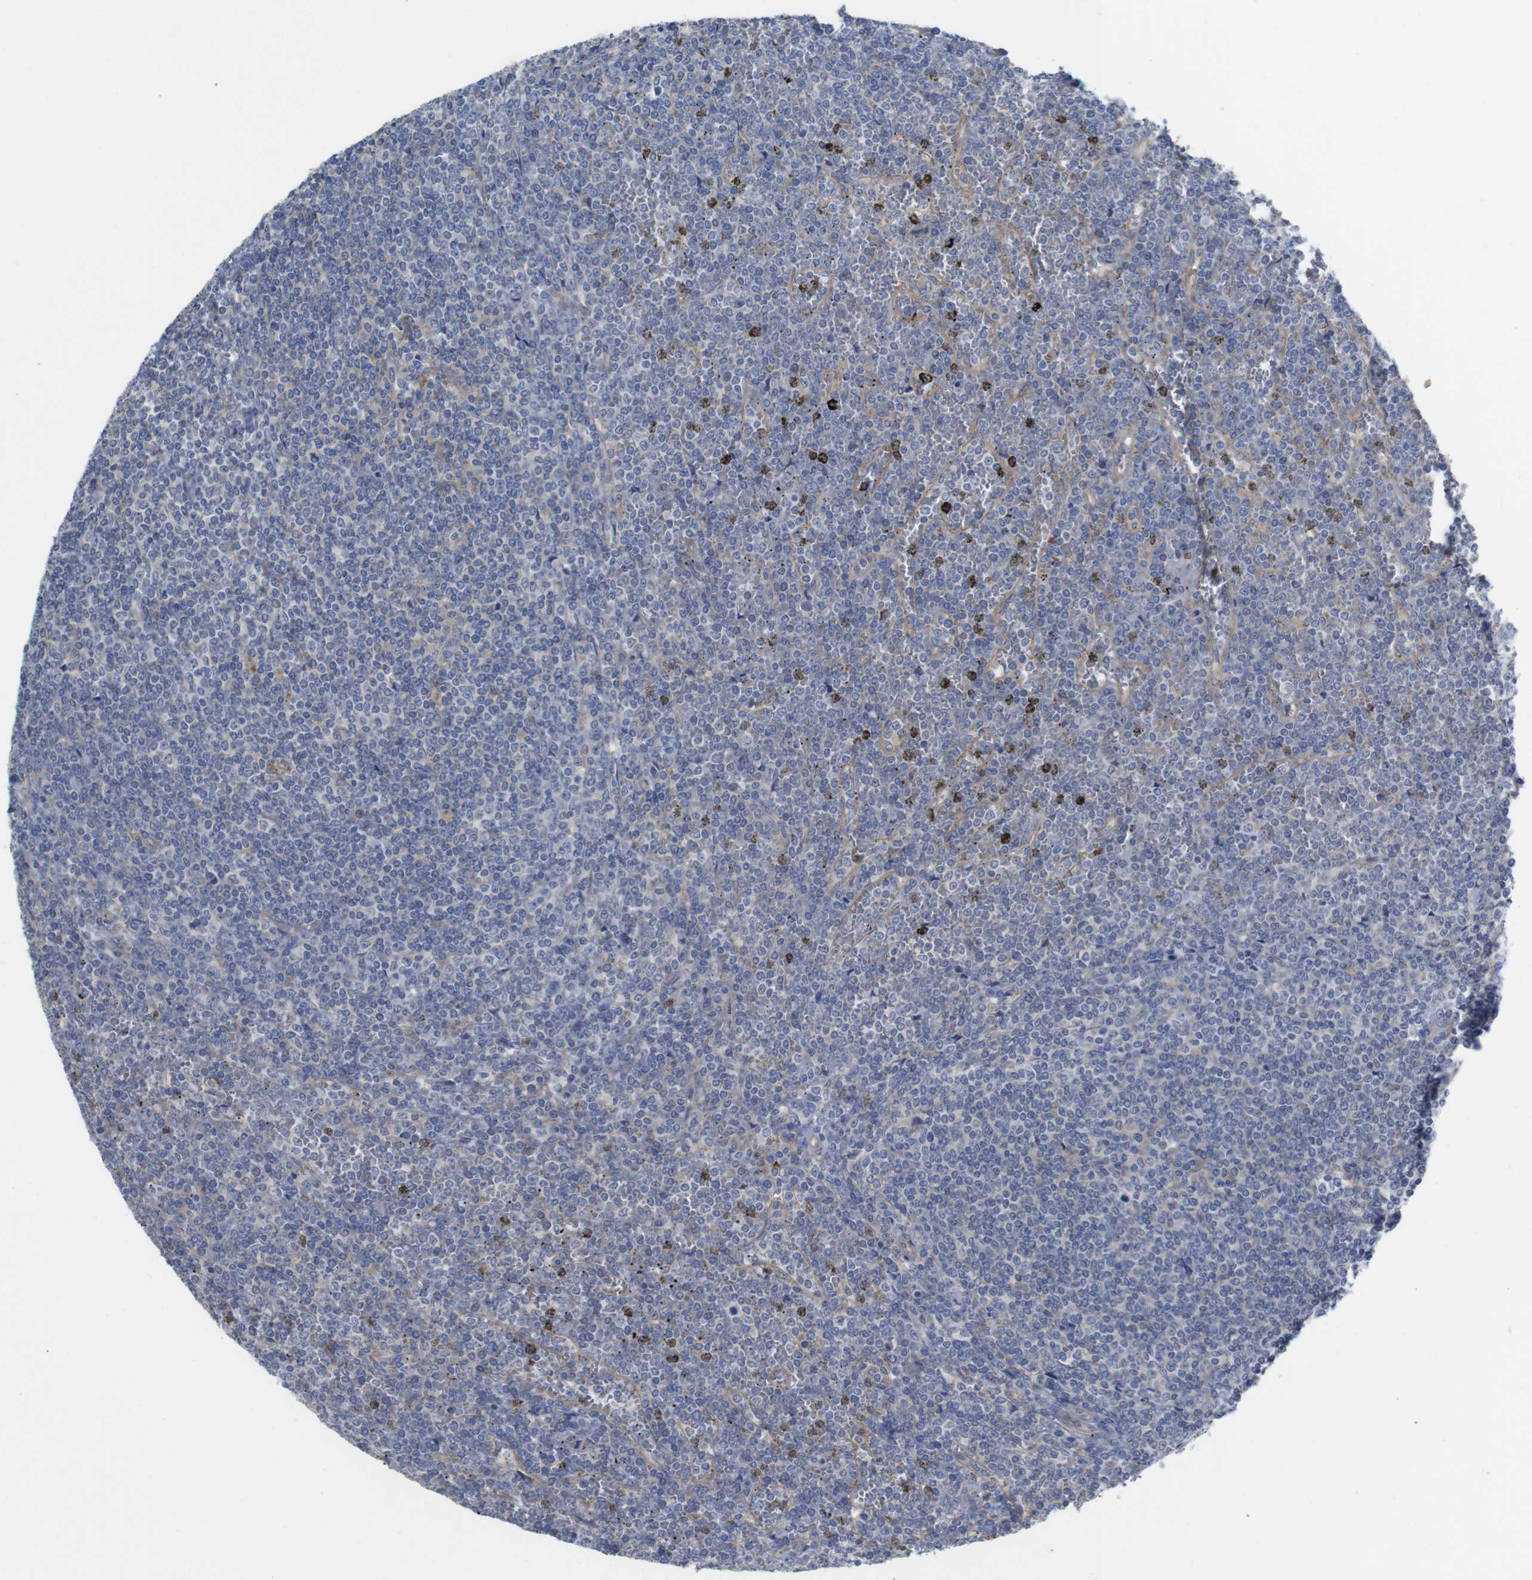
{"staining": {"intensity": "negative", "quantity": "none", "location": "none"}, "tissue": "lymphoma", "cell_type": "Tumor cells", "image_type": "cancer", "snomed": [{"axis": "morphology", "description": "Malignant lymphoma, non-Hodgkin's type, Low grade"}, {"axis": "topography", "description": "Spleen"}], "caption": "Lymphoma stained for a protein using immunohistochemistry demonstrates no positivity tumor cells.", "gene": "KIDINS220", "patient": {"sex": "female", "age": 19}}